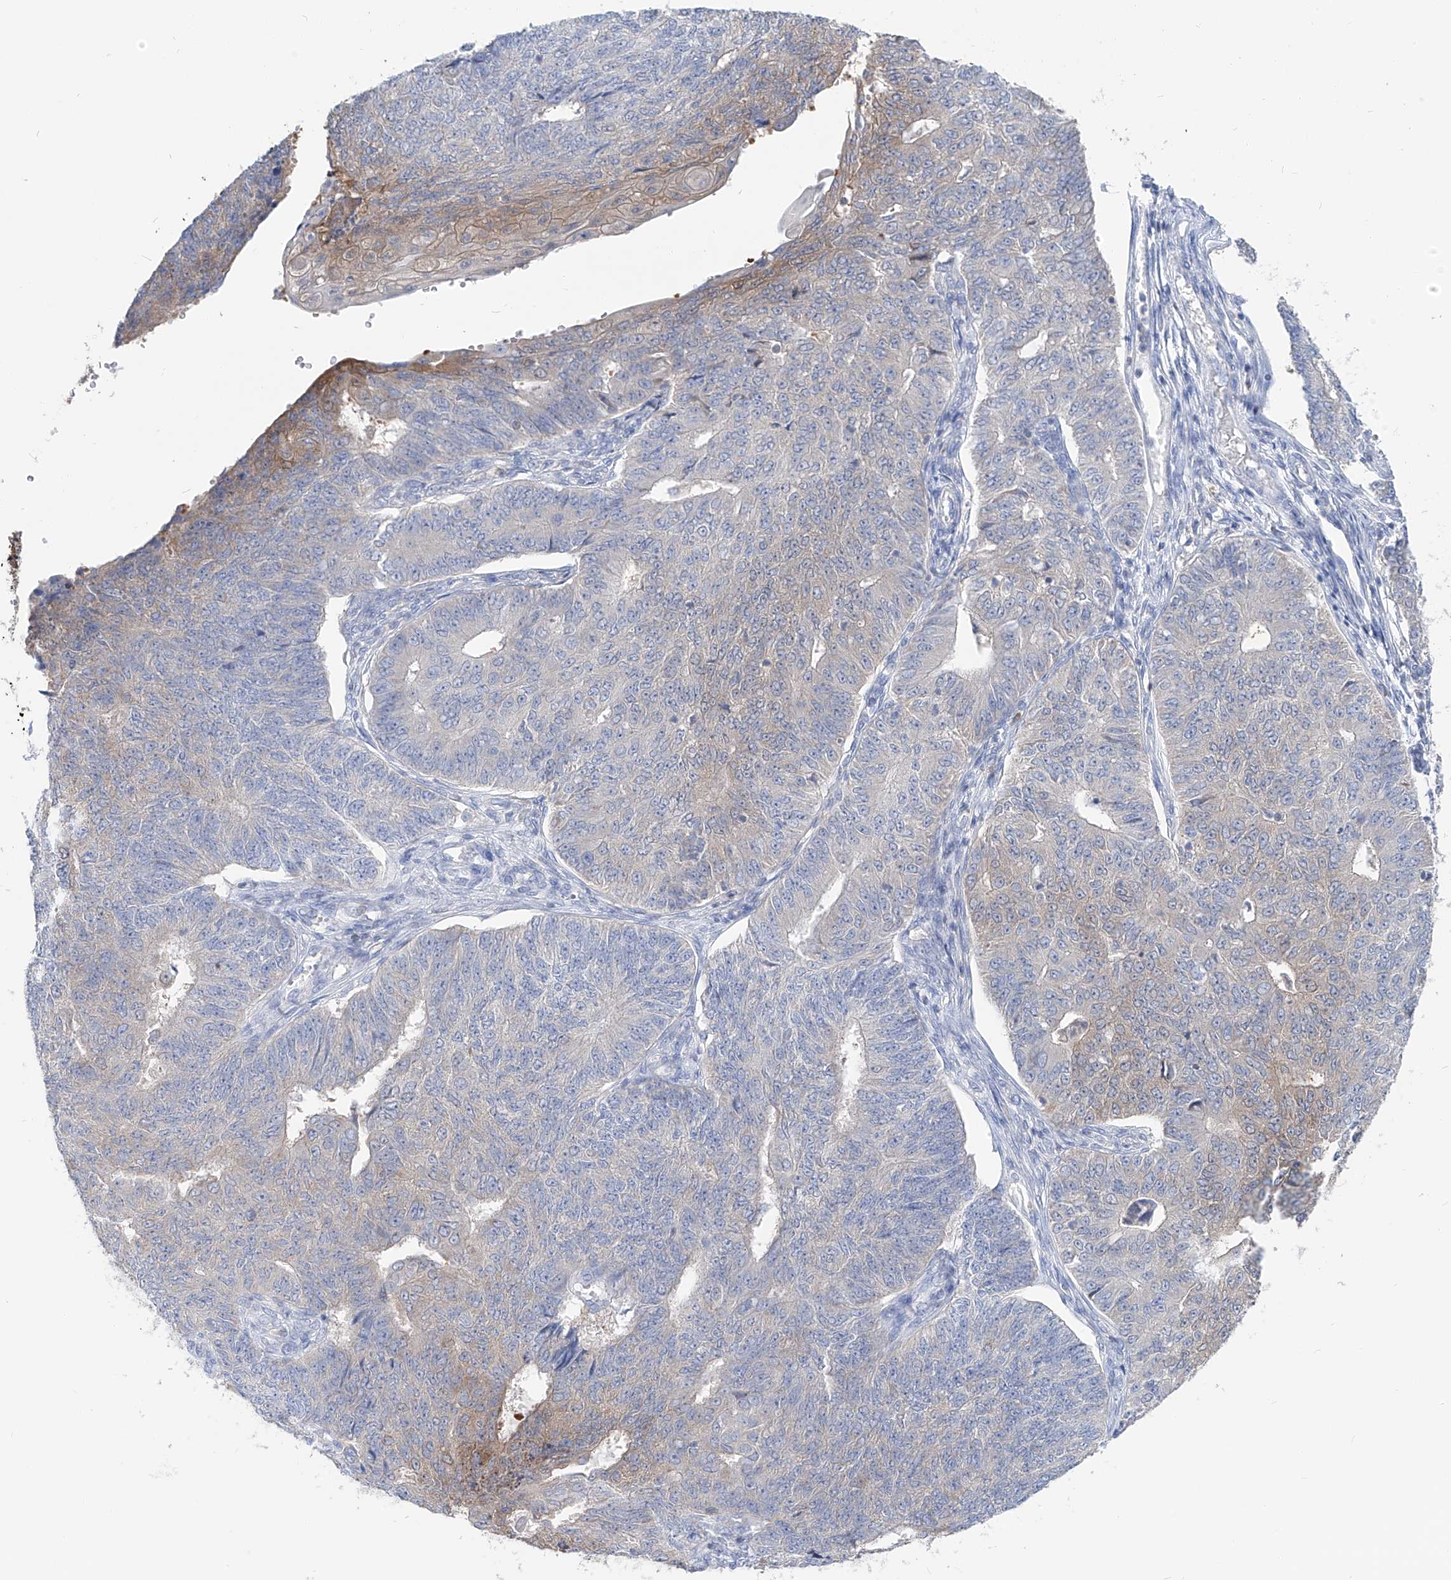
{"staining": {"intensity": "weak", "quantity": "25%-75%", "location": "cytoplasmic/membranous"}, "tissue": "endometrial cancer", "cell_type": "Tumor cells", "image_type": "cancer", "snomed": [{"axis": "morphology", "description": "Adenocarcinoma, NOS"}, {"axis": "topography", "description": "Endometrium"}], "caption": "DAB (3,3'-diaminobenzidine) immunohistochemical staining of human endometrial cancer (adenocarcinoma) displays weak cytoplasmic/membranous protein positivity in about 25%-75% of tumor cells.", "gene": "UFL1", "patient": {"sex": "female", "age": 32}}